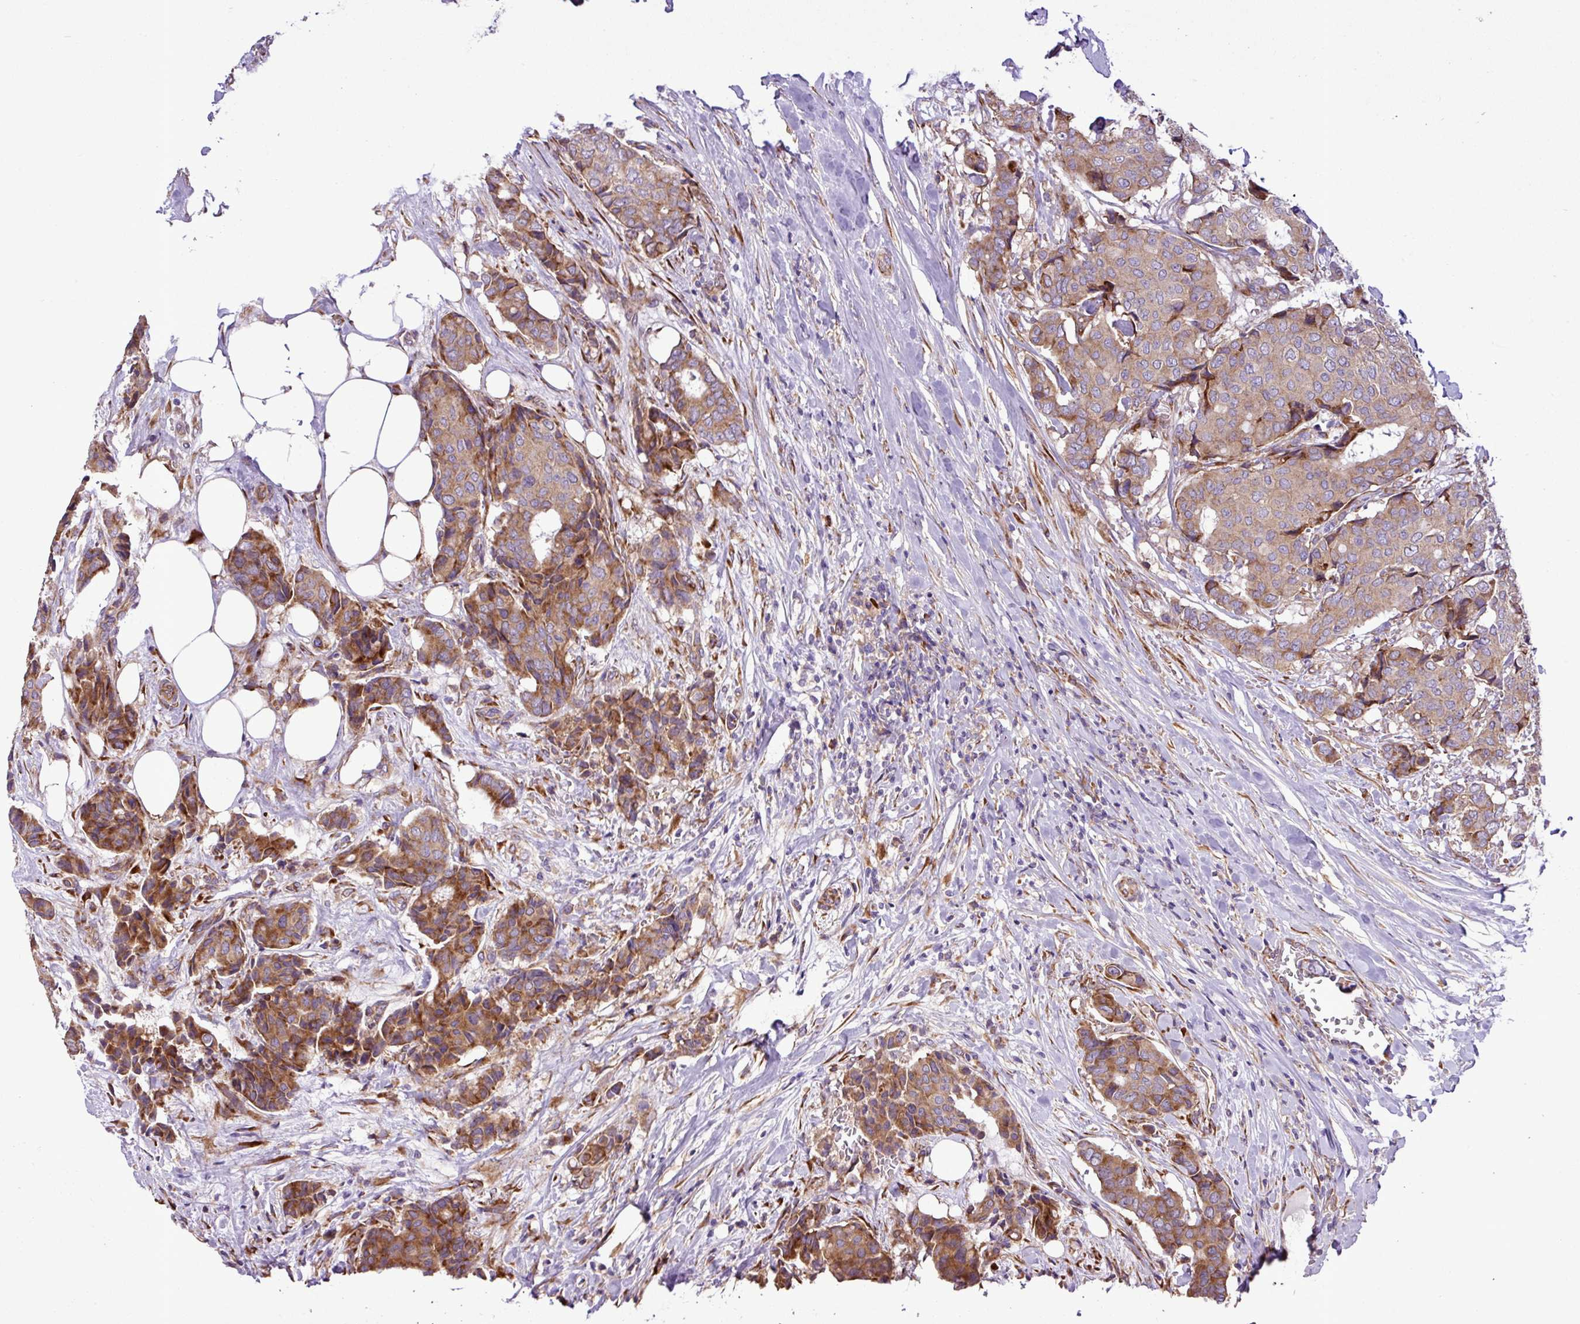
{"staining": {"intensity": "moderate", "quantity": ">75%", "location": "cytoplasmic/membranous"}, "tissue": "breast cancer", "cell_type": "Tumor cells", "image_type": "cancer", "snomed": [{"axis": "morphology", "description": "Duct carcinoma"}, {"axis": "topography", "description": "Breast"}], "caption": "Human breast cancer (infiltrating ductal carcinoma) stained with a brown dye shows moderate cytoplasmic/membranous positive expression in about >75% of tumor cells.", "gene": "RPL13", "patient": {"sex": "female", "age": 75}}